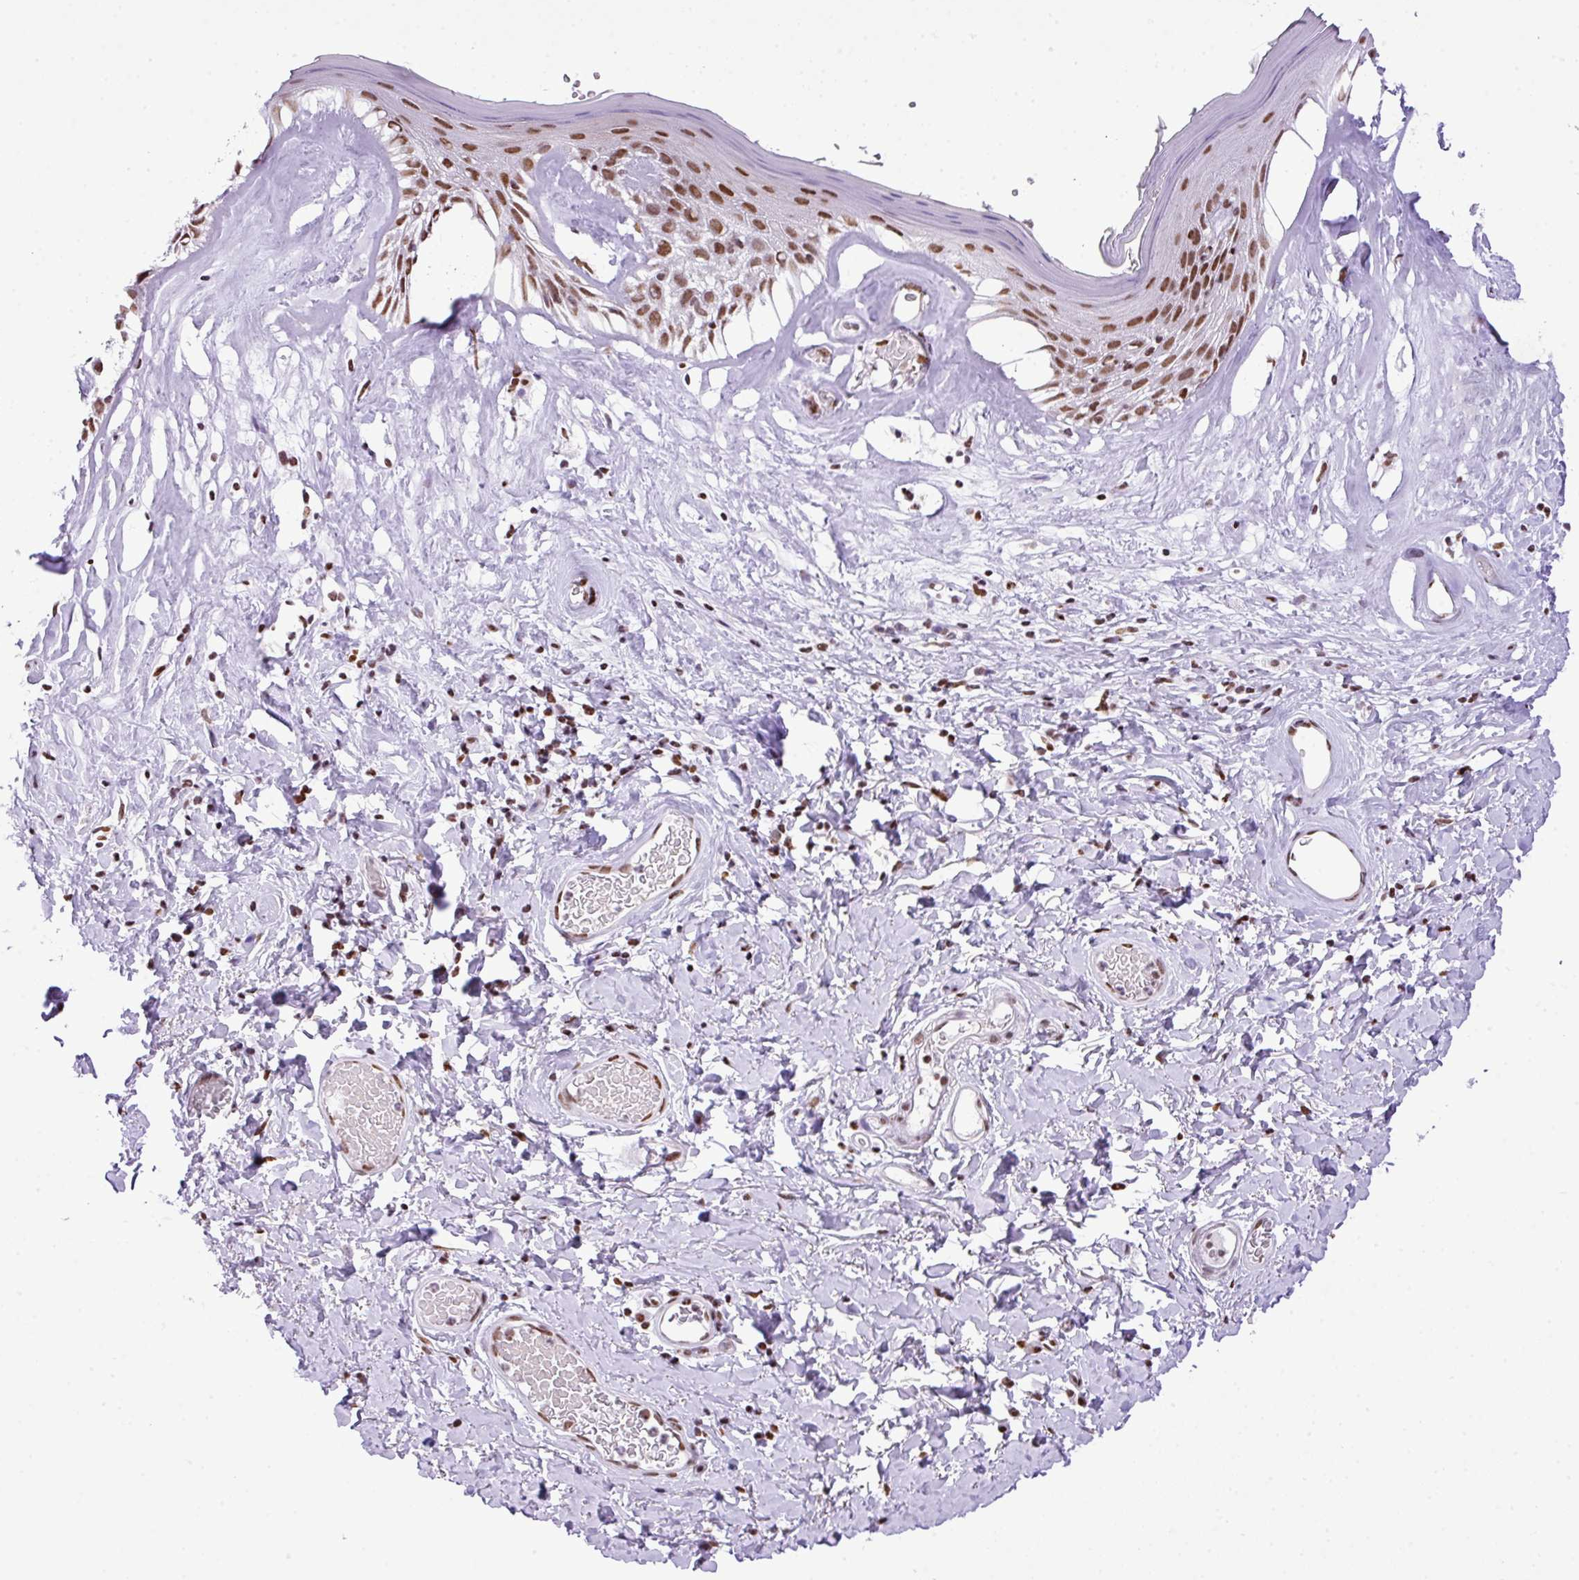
{"staining": {"intensity": "moderate", "quantity": ">75%", "location": "nuclear"}, "tissue": "skin", "cell_type": "Epidermal cells", "image_type": "normal", "snomed": [{"axis": "morphology", "description": "Normal tissue, NOS"}, {"axis": "morphology", "description": "Inflammation, NOS"}, {"axis": "topography", "description": "Vulva"}], "caption": "Skin stained with immunohistochemistry (IHC) exhibits moderate nuclear expression in approximately >75% of epidermal cells.", "gene": "RARG", "patient": {"sex": "female", "age": 86}}